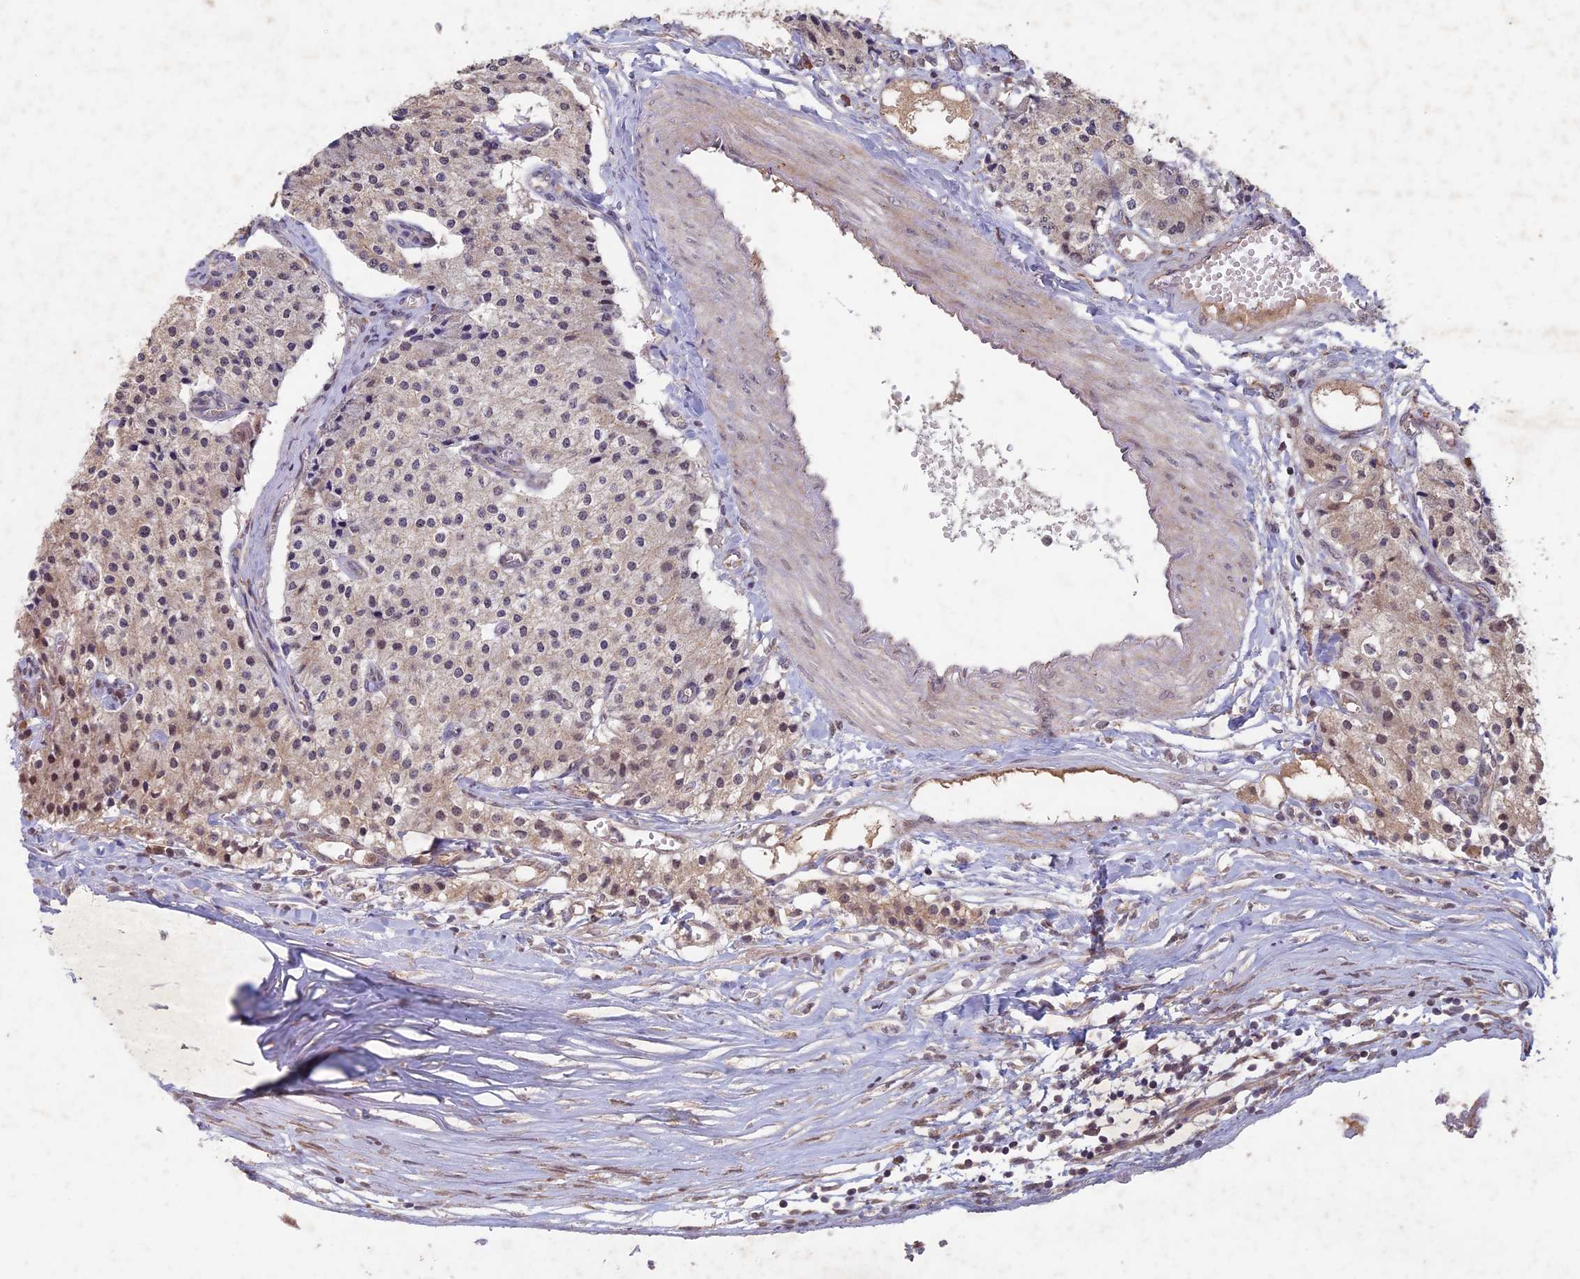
{"staining": {"intensity": "weak", "quantity": "25%-75%", "location": "cytoplasmic/membranous,nuclear"}, "tissue": "carcinoid", "cell_type": "Tumor cells", "image_type": "cancer", "snomed": [{"axis": "morphology", "description": "Carcinoid, malignant, NOS"}, {"axis": "topography", "description": "Colon"}], "caption": "Protein analysis of carcinoid tissue exhibits weak cytoplasmic/membranous and nuclear expression in about 25%-75% of tumor cells.", "gene": "RCCD1", "patient": {"sex": "female", "age": 52}}